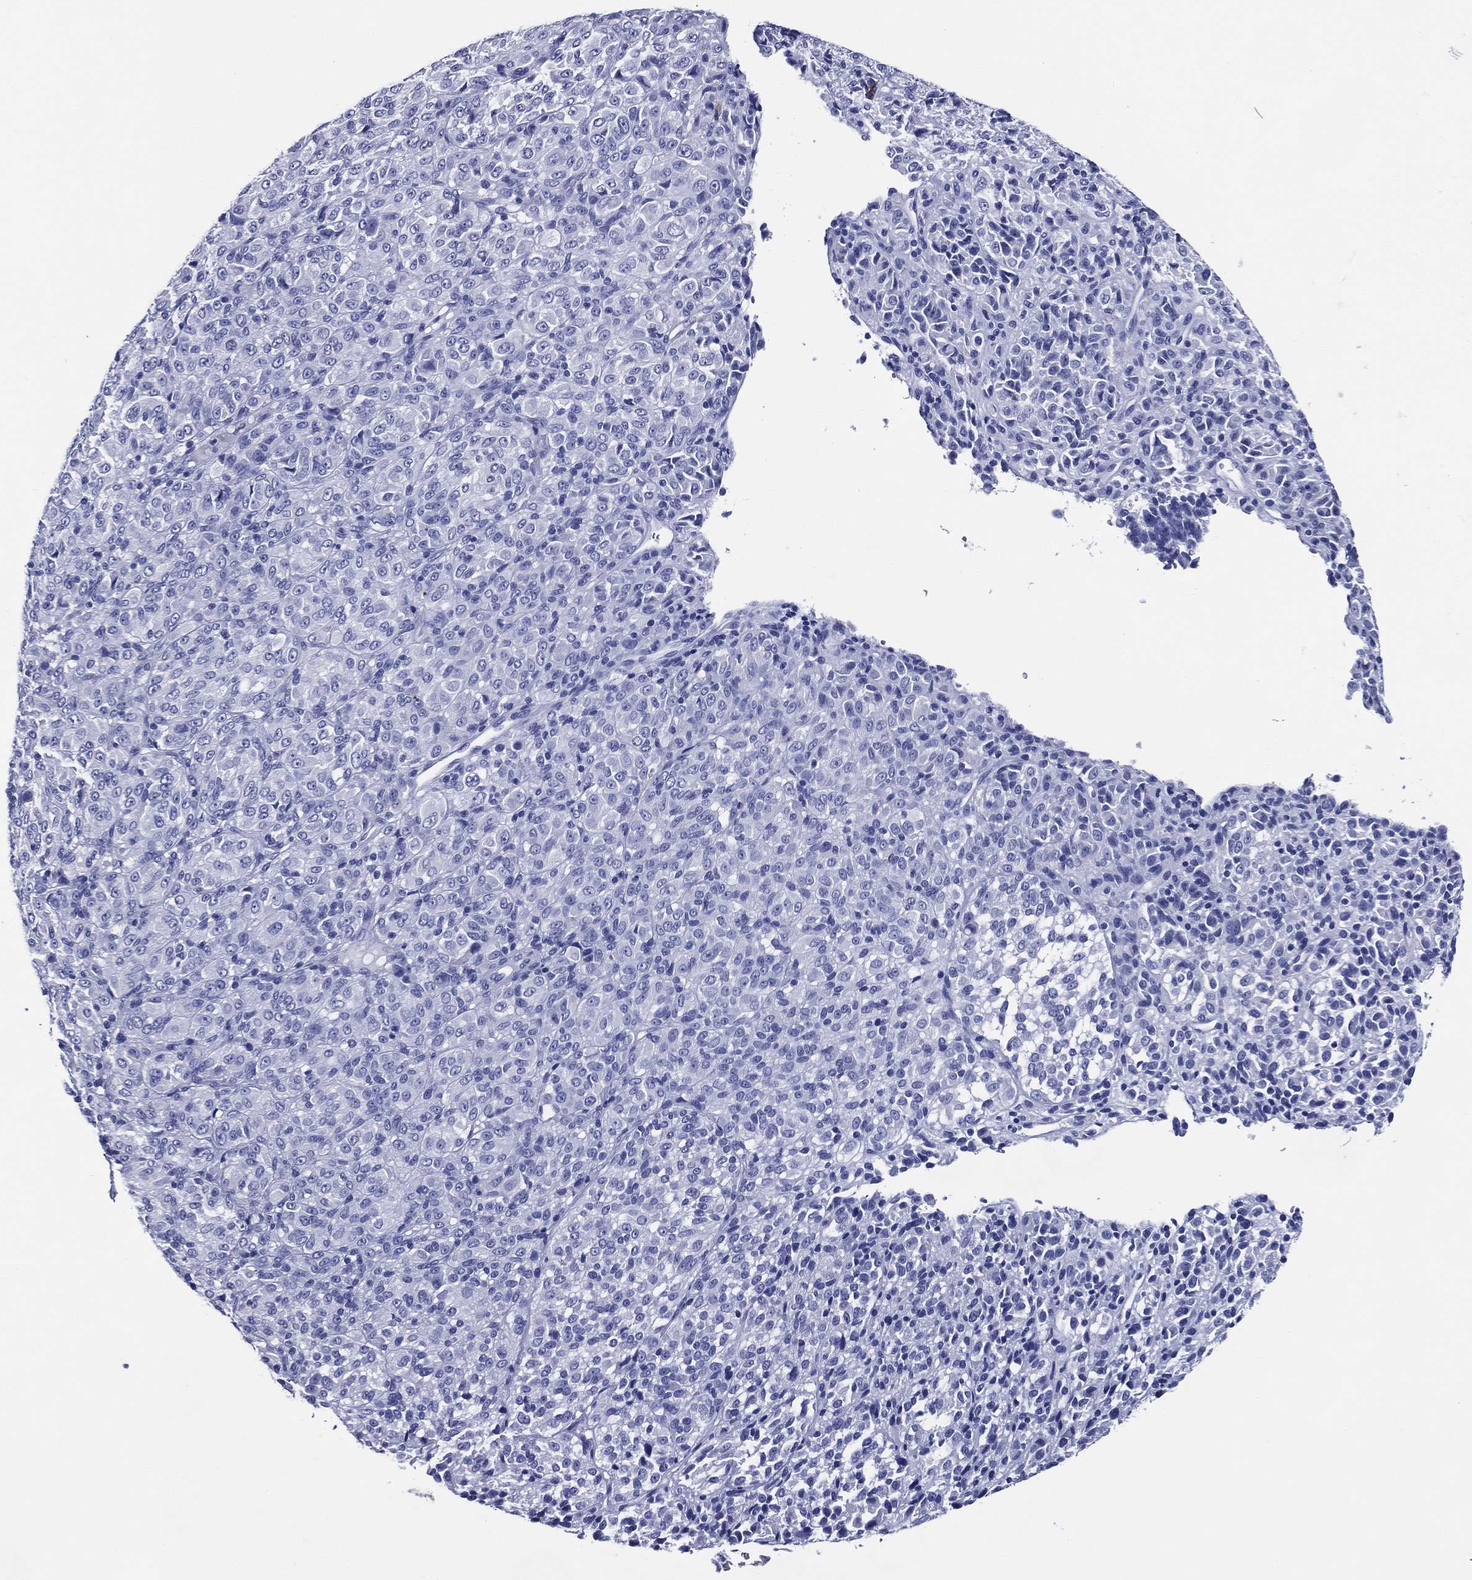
{"staining": {"intensity": "negative", "quantity": "none", "location": "none"}, "tissue": "melanoma", "cell_type": "Tumor cells", "image_type": "cancer", "snomed": [{"axis": "morphology", "description": "Malignant melanoma, Metastatic site"}, {"axis": "topography", "description": "Brain"}], "caption": "Protein analysis of melanoma reveals no significant expression in tumor cells. (DAB IHC, high magnification).", "gene": "ACE2", "patient": {"sex": "female", "age": 56}}